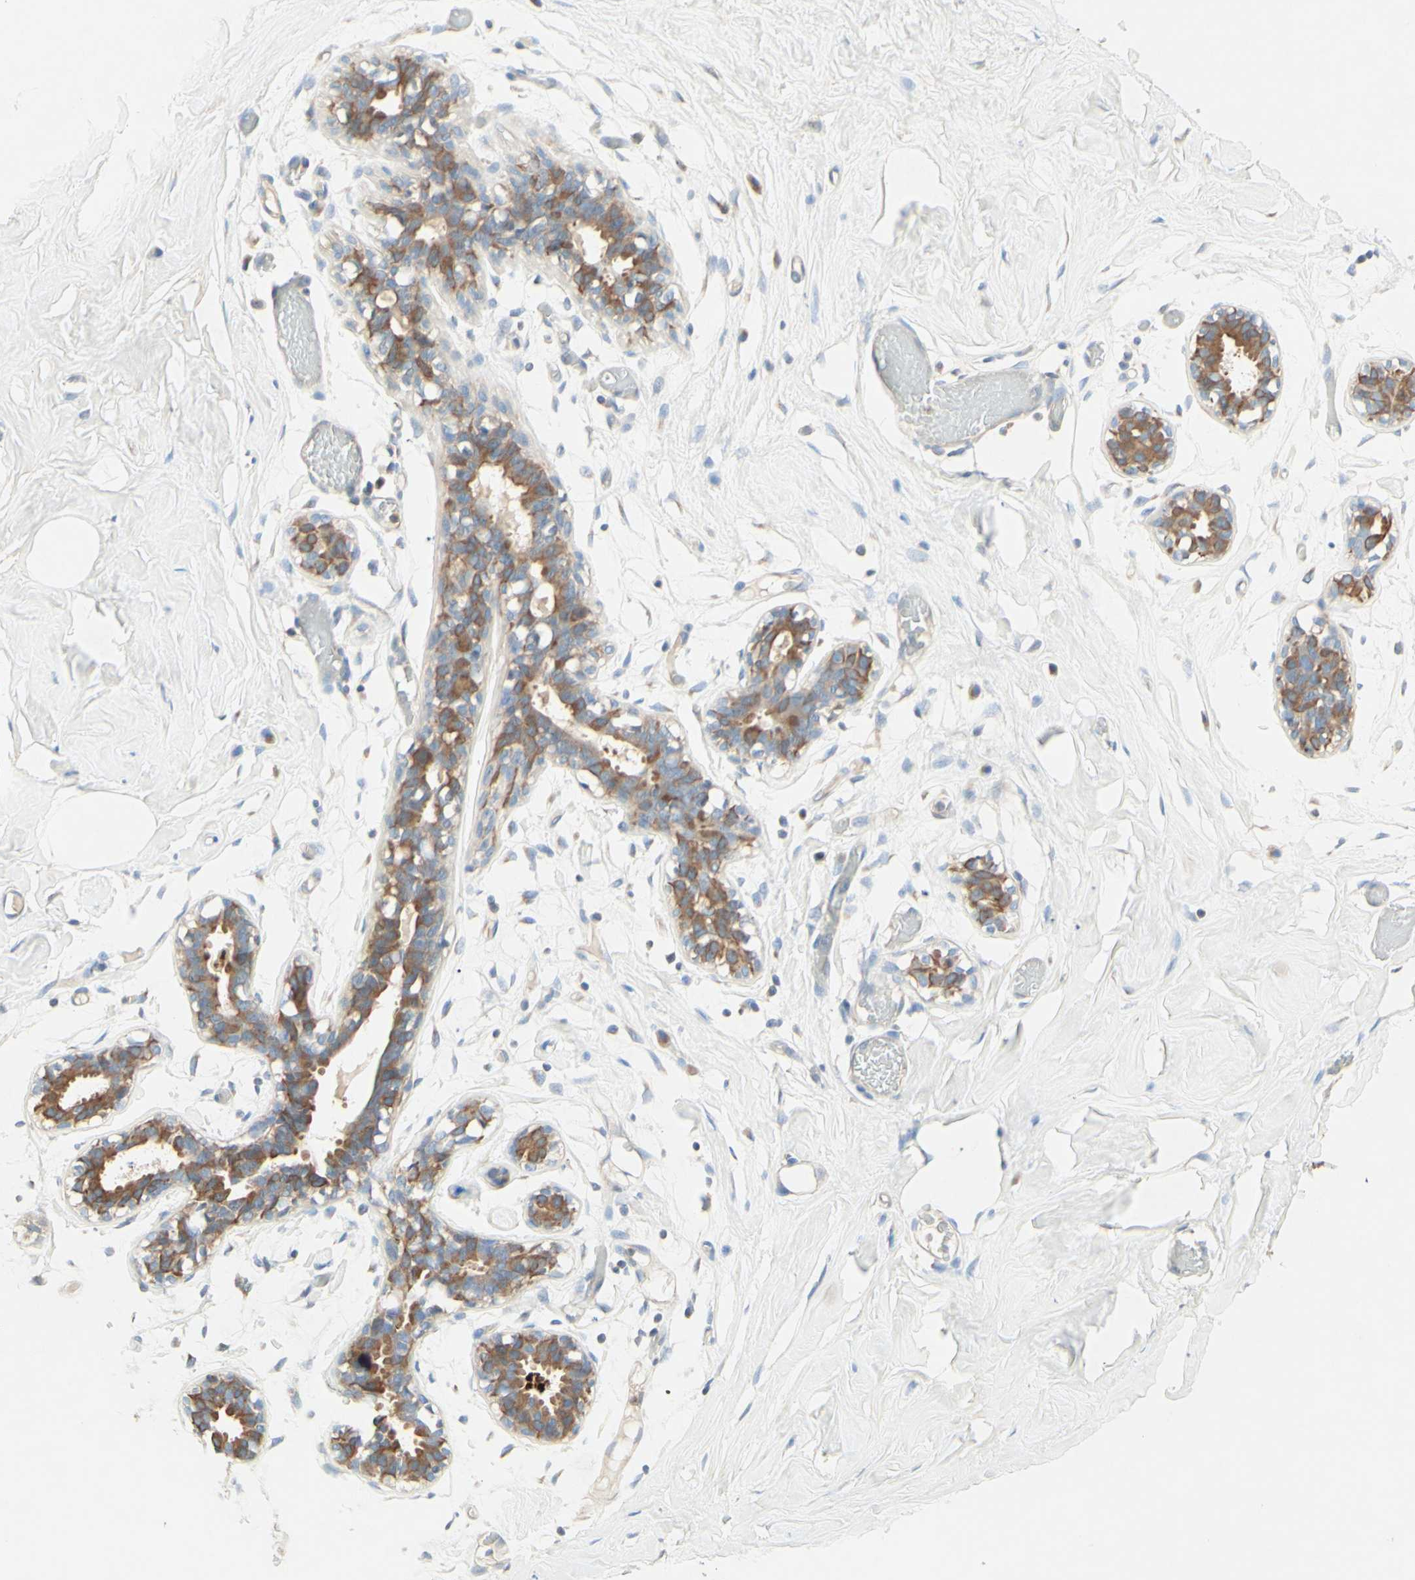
{"staining": {"intensity": "weak", "quantity": ">75%", "location": "cytoplasmic/membranous"}, "tissue": "adipose tissue", "cell_type": "Adipocytes", "image_type": "normal", "snomed": [{"axis": "morphology", "description": "Normal tissue, NOS"}, {"axis": "topography", "description": "Breast"}, {"axis": "topography", "description": "Adipose tissue"}], "caption": "IHC of normal human adipose tissue exhibits low levels of weak cytoplasmic/membranous positivity in about >75% of adipocytes.", "gene": "MTM1", "patient": {"sex": "female", "age": 25}}